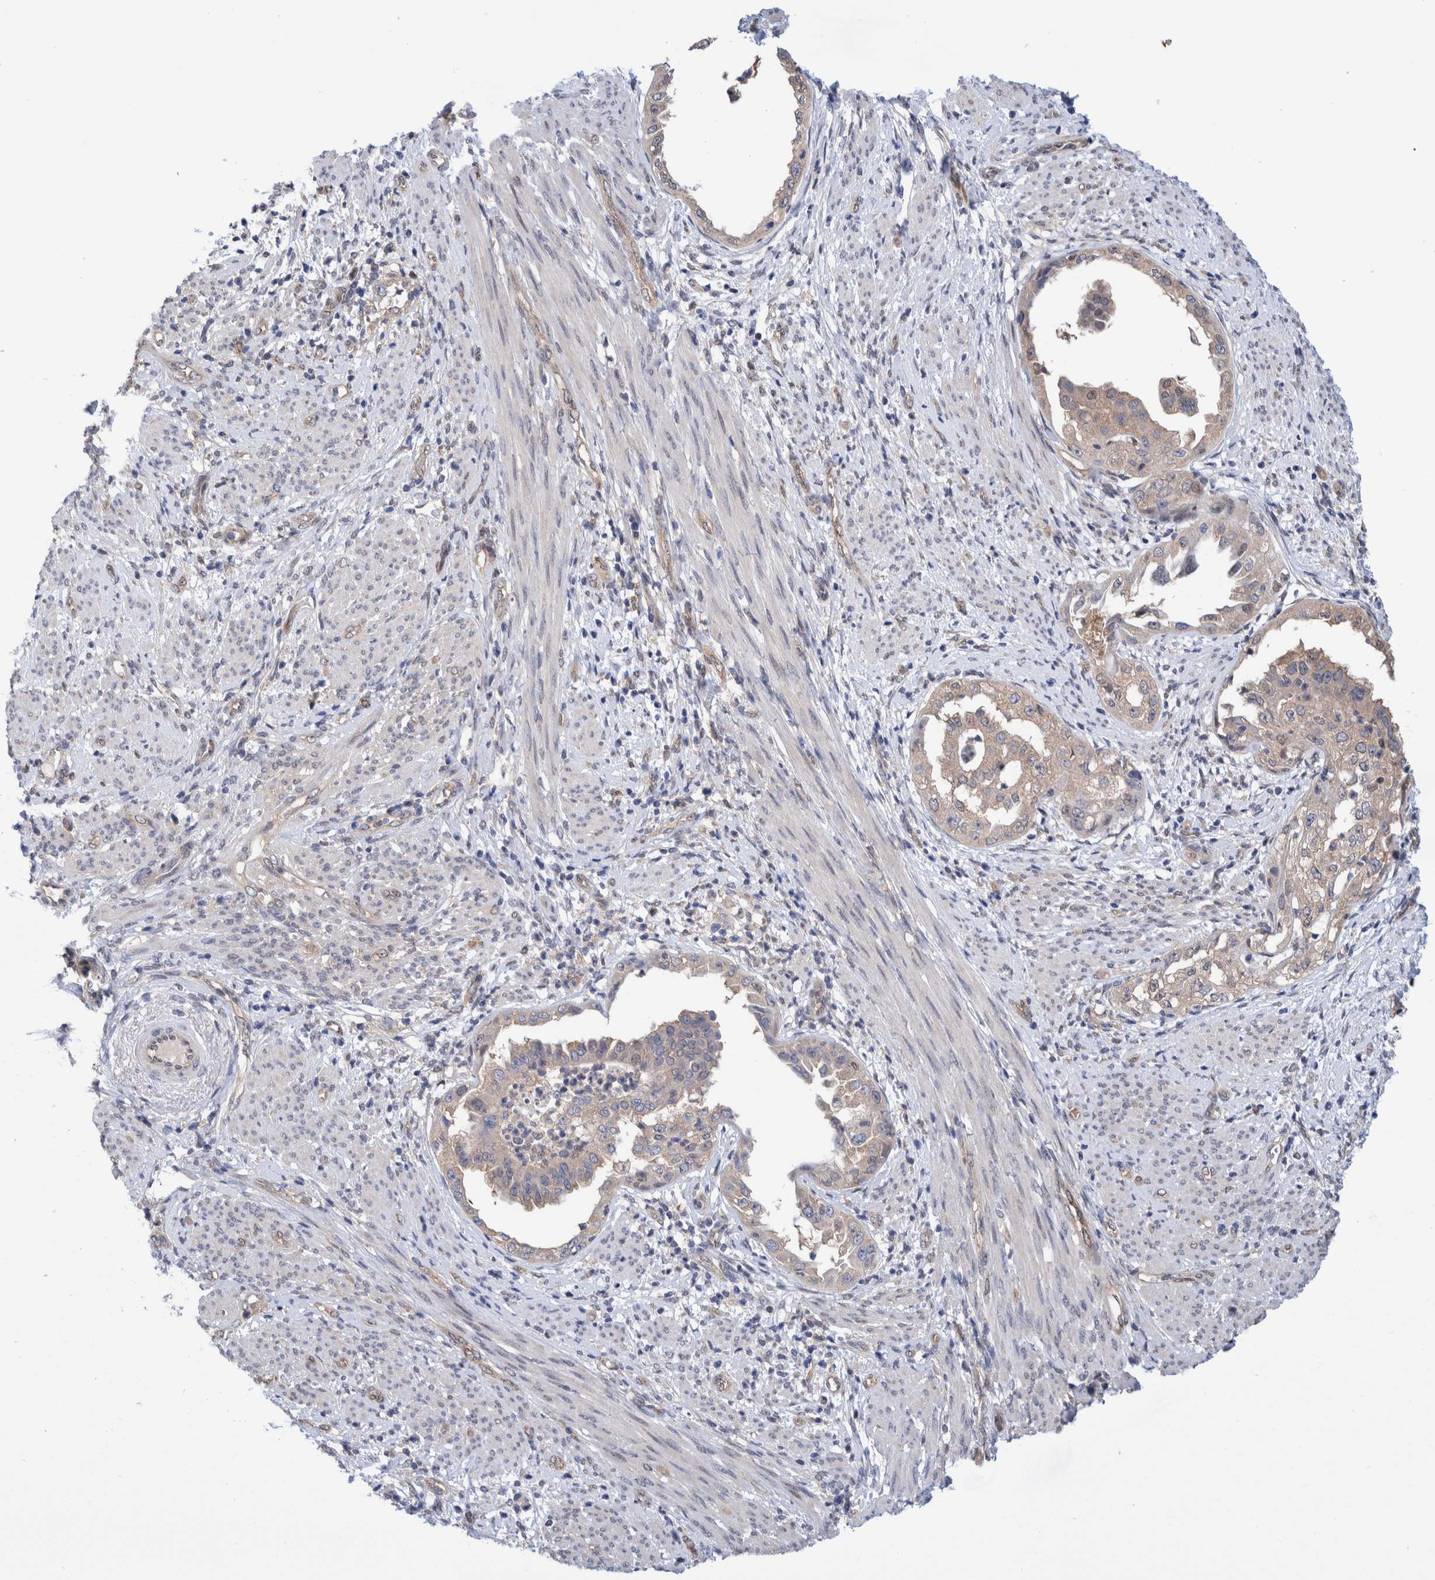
{"staining": {"intensity": "weak", "quantity": "<25%", "location": "cytoplasmic/membranous"}, "tissue": "endometrial cancer", "cell_type": "Tumor cells", "image_type": "cancer", "snomed": [{"axis": "morphology", "description": "Adenocarcinoma, NOS"}, {"axis": "topography", "description": "Endometrium"}], "caption": "There is no significant expression in tumor cells of endometrial cancer. (DAB IHC, high magnification).", "gene": "PFAS", "patient": {"sex": "female", "age": 85}}